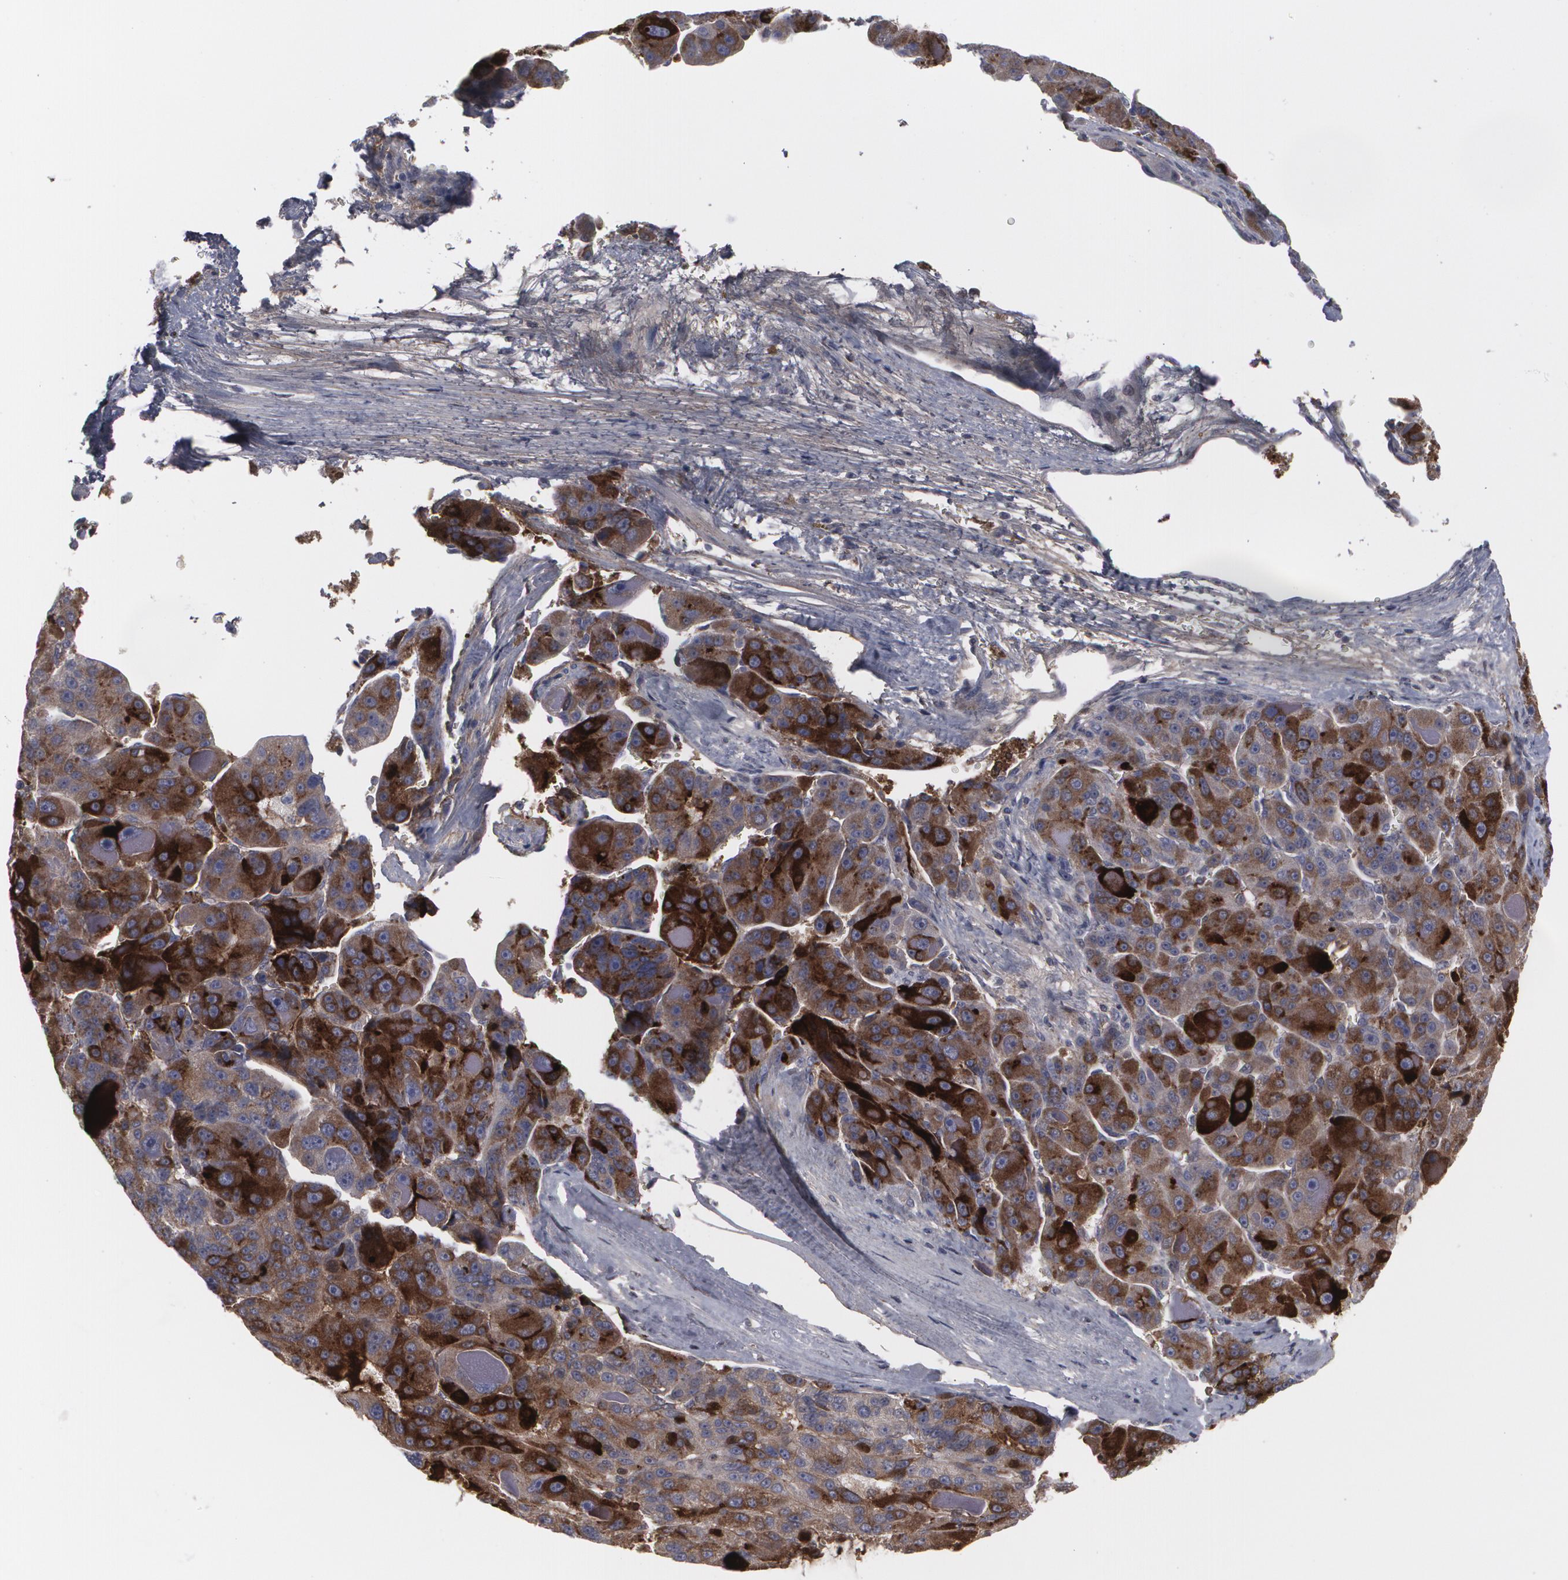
{"staining": {"intensity": "moderate", "quantity": "25%-75%", "location": "cytoplasmic/membranous"}, "tissue": "liver cancer", "cell_type": "Tumor cells", "image_type": "cancer", "snomed": [{"axis": "morphology", "description": "Carcinoma, Hepatocellular, NOS"}, {"axis": "topography", "description": "Liver"}], "caption": "A histopathology image of human hepatocellular carcinoma (liver) stained for a protein displays moderate cytoplasmic/membranous brown staining in tumor cells.", "gene": "LRG1", "patient": {"sex": "male", "age": 76}}